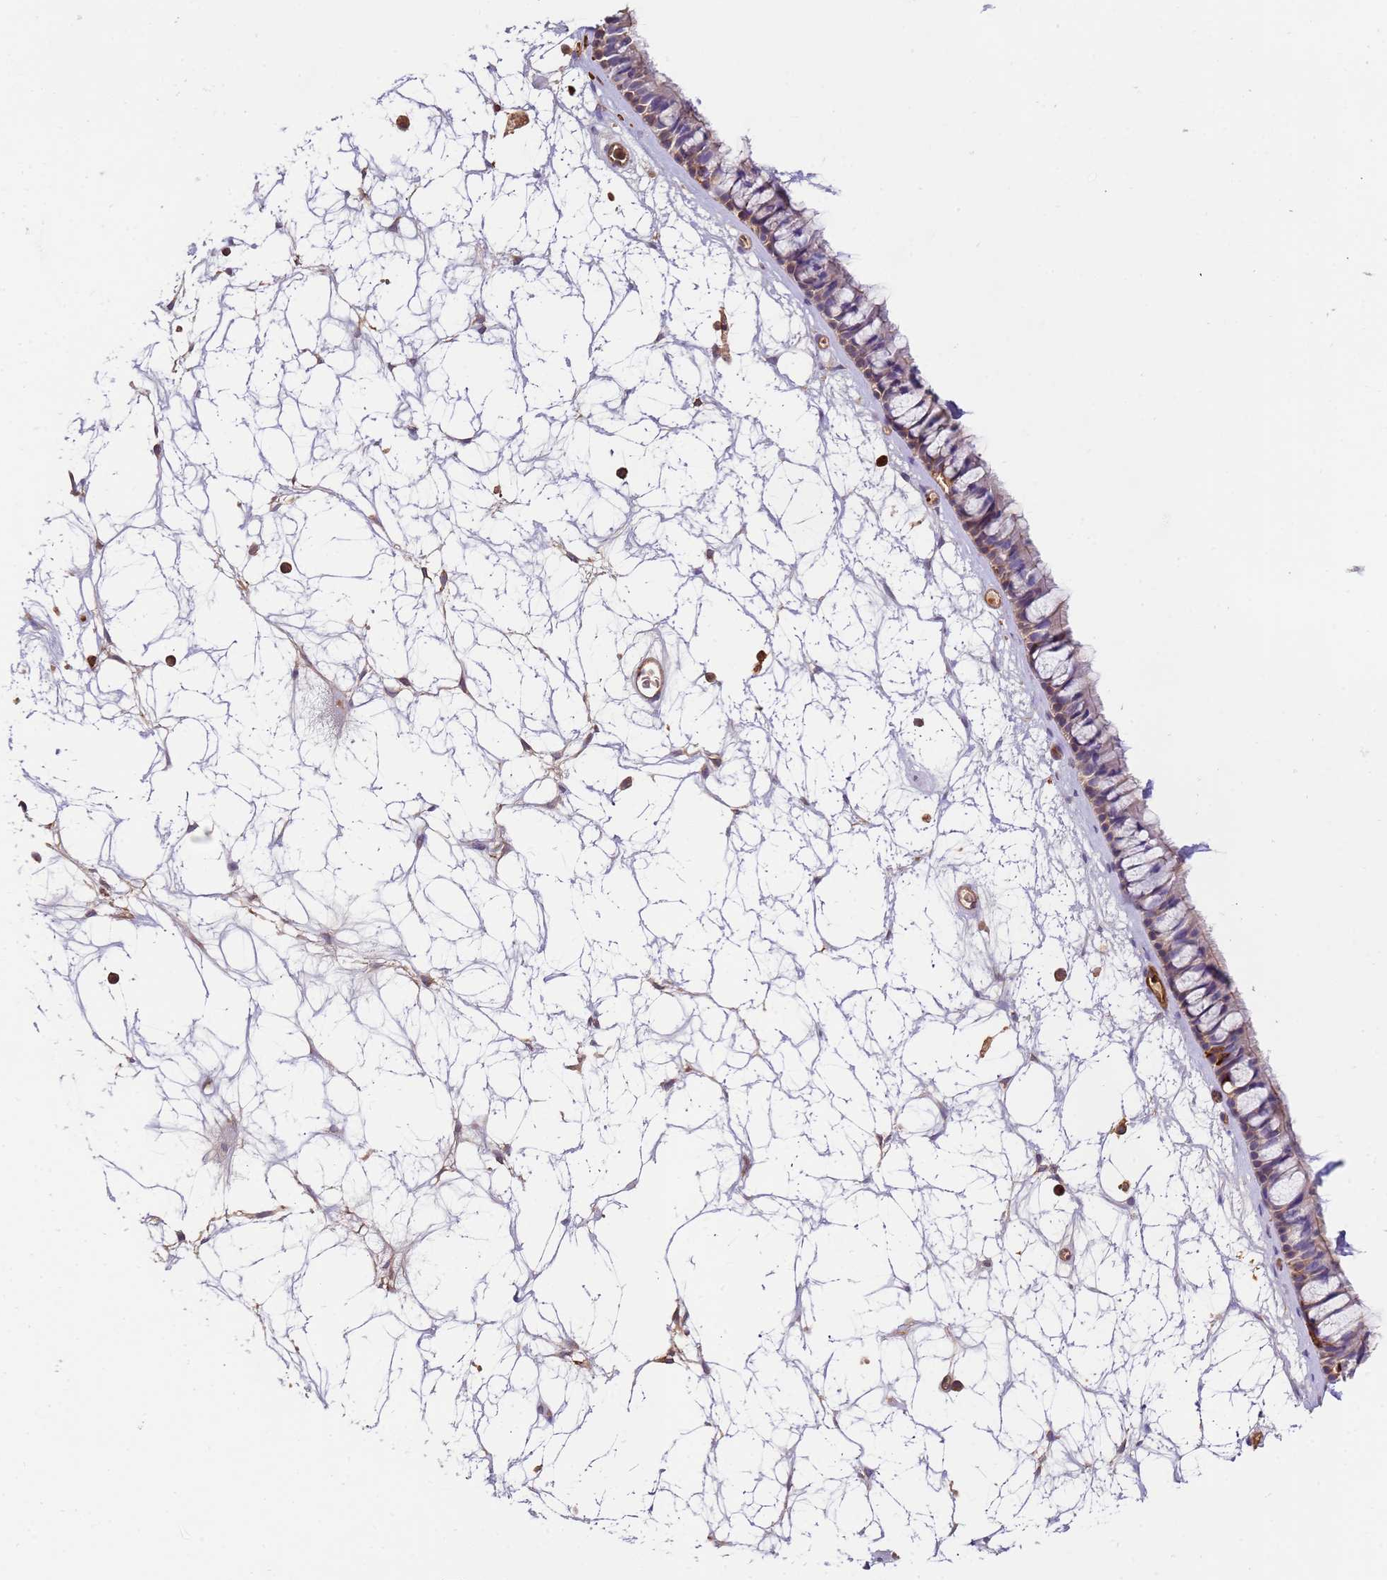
{"staining": {"intensity": "weak", "quantity": "25%-75%", "location": "cytoplasmic/membranous"}, "tissue": "nasopharynx", "cell_type": "Respiratory epithelial cells", "image_type": "normal", "snomed": [{"axis": "morphology", "description": "Normal tissue, NOS"}, {"axis": "topography", "description": "Nasopharynx"}], "caption": "Immunohistochemistry (DAB (3,3'-diaminobenzidine)) staining of benign nasopharynx demonstrates weak cytoplasmic/membranous protein positivity in about 25%-75% of respiratory epithelial cells. The protein is stained brown, and the nuclei are stained in blue (DAB (3,3'-diaminobenzidine) IHC with brightfield microscopy, high magnification).", "gene": "OR6P1", "patient": {"sex": "male", "age": 64}}